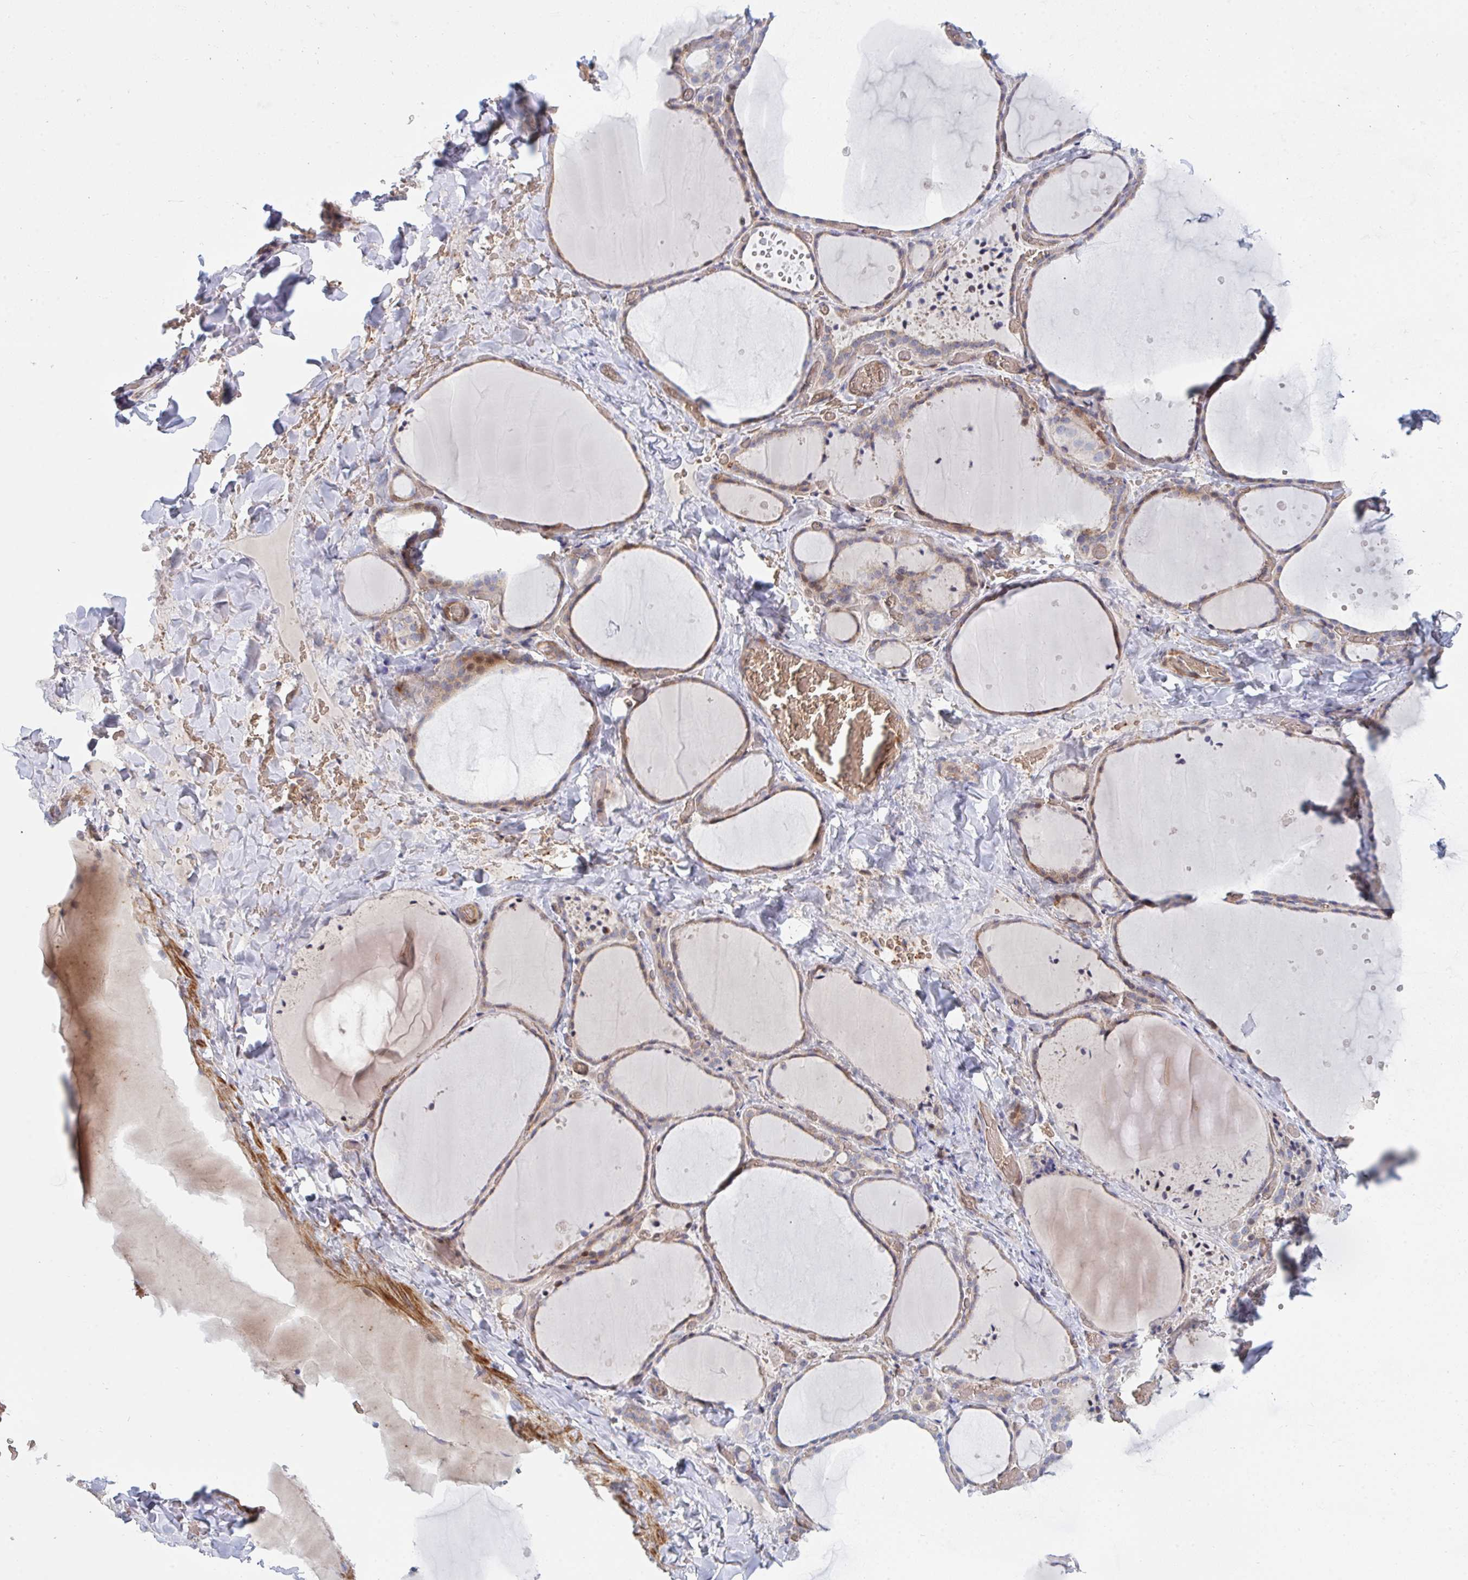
{"staining": {"intensity": "moderate", "quantity": "25%-75%", "location": "cytoplasmic/membranous,nuclear"}, "tissue": "thyroid gland", "cell_type": "Glandular cells", "image_type": "normal", "snomed": [{"axis": "morphology", "description": "Normal tissue, NOS"}, {"axis": "topography", "description": "Thyroid gland"}], "caption": "Benign thyroid gland displays moderate cytoplasmic/membranous,nuclear expression in approximately 25%-75% of glandular cells, visualized by immunohistochemistry.", "gene": "TNFSF4", "patient": {"sex": "female", "age": 36}}